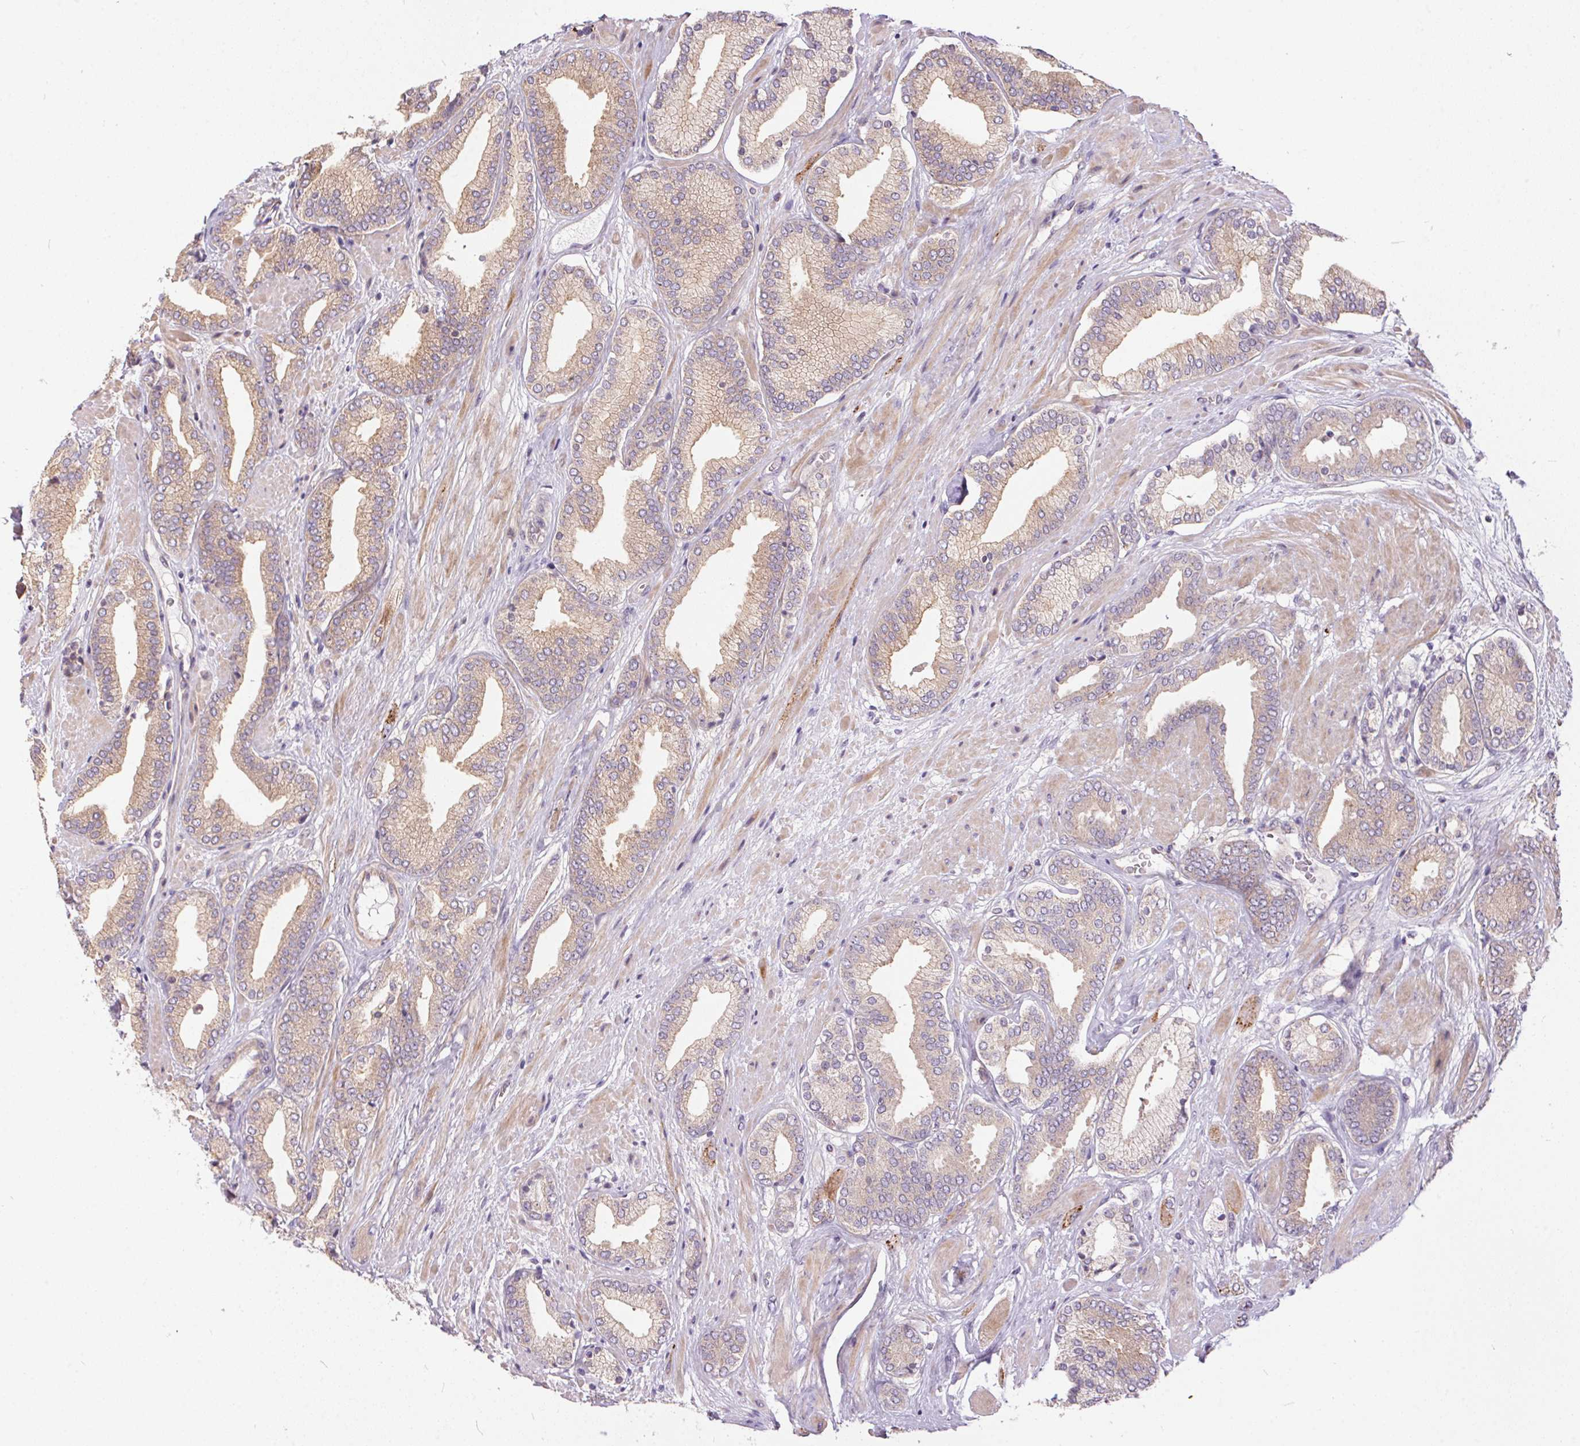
{"staining": {"intensity": "weak", "quantity": ">75%", "location": "cytoplasmic/membranous"}, "tissue": "prostate cancer", "cell_type": "Tumor cells", "image_type": "cancer", "snomed": [{"axis": "morphology", "description": "Adenocarcinoma, High grade"}, {"axis": "topography", "description": "Prostate"}], "caption": "Immunohistochemical staining of human prostate adenocarcinoma (high-grade) displays low levels of weak cytoplasmic/membranous protein staining in about >75% of tumor cells.", "gene": "UNC13B", "patient": {"sex": "male", "age": 56}}